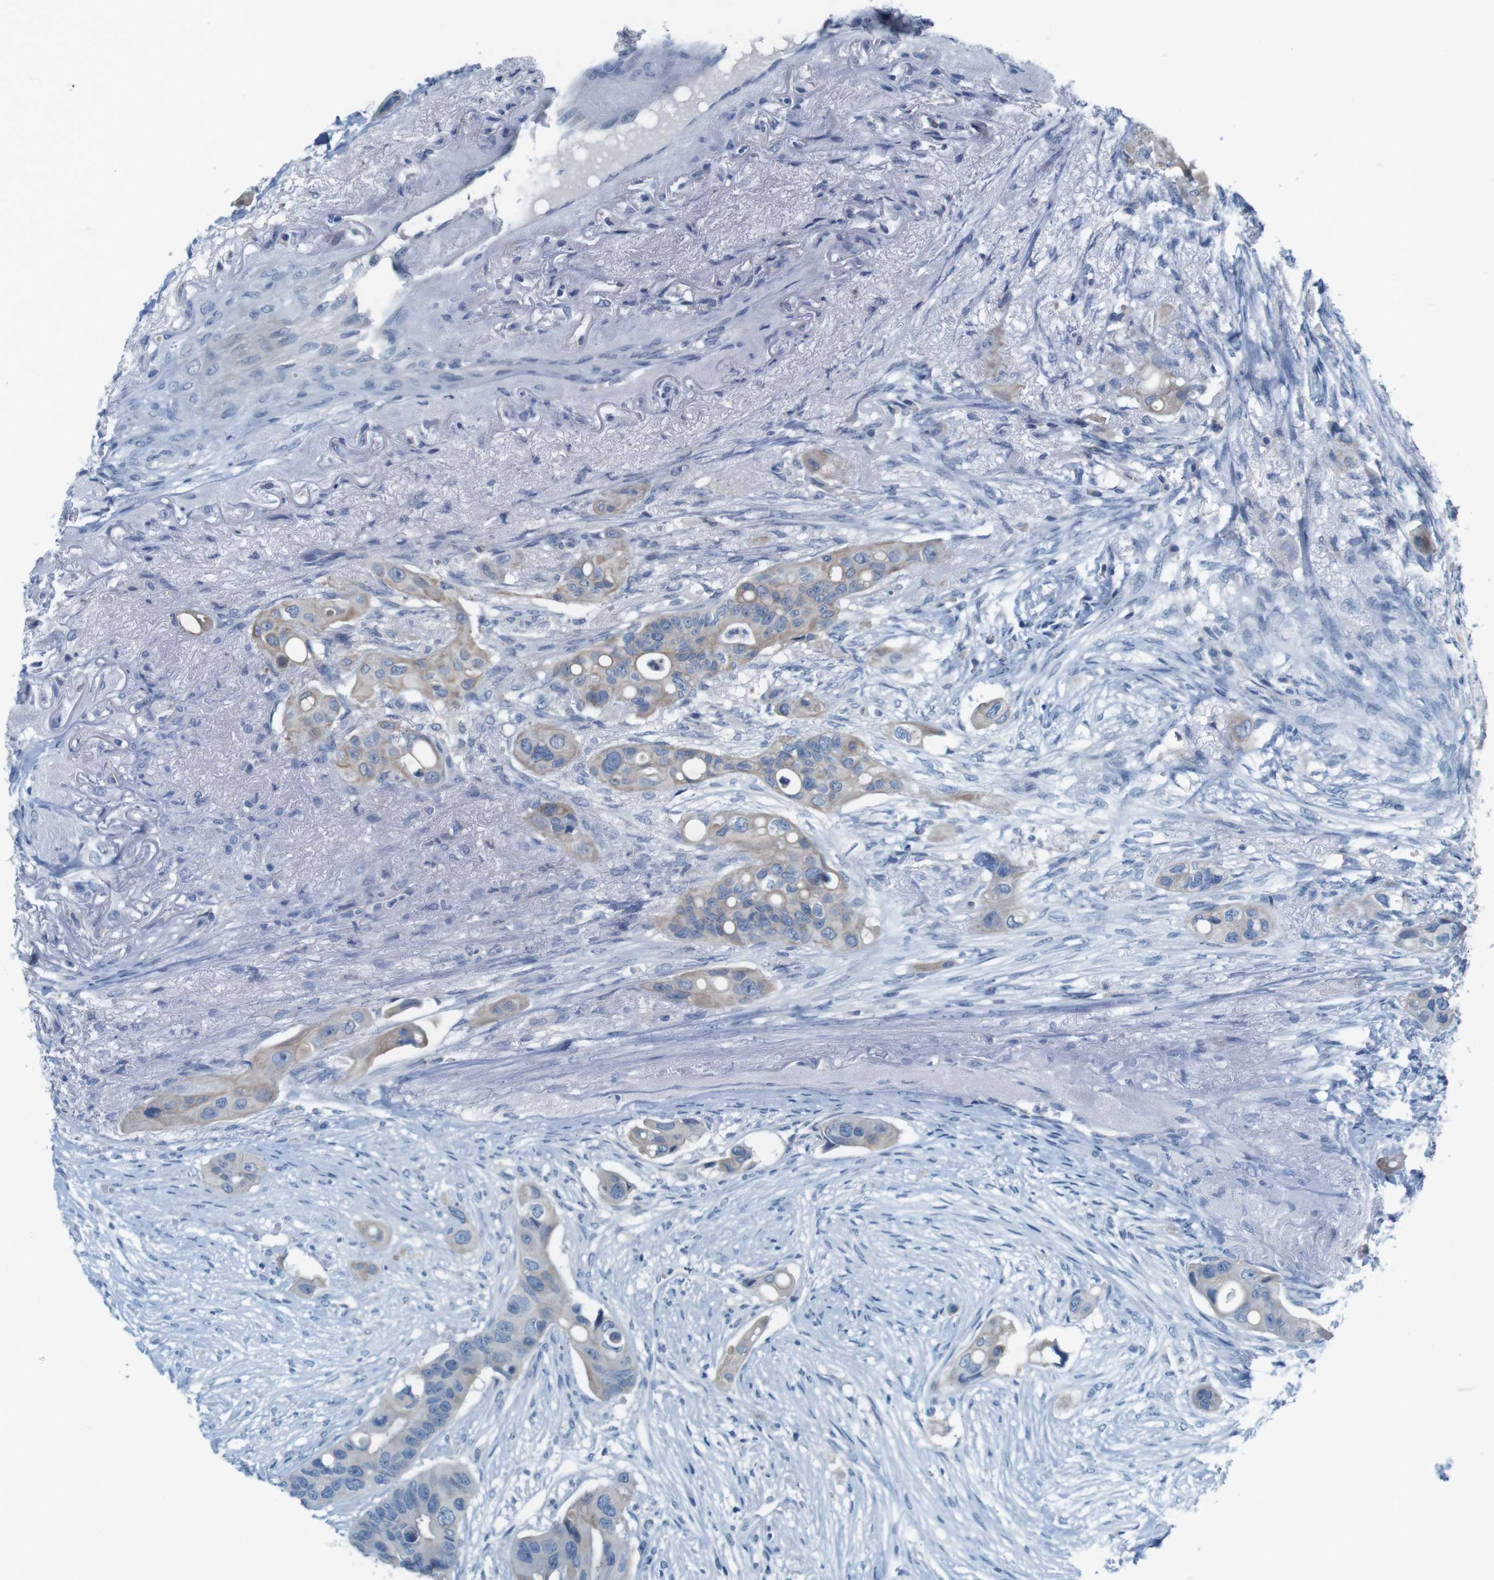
{"staining": {"intensity": "weak", "quantity": ">75%", "location": "cytoplasmic/membranous"}, "tissue": "colorectal cancer", "cell_type": "Tumor cells", "image_type": "cancer", "snomed": [{"axis": "morphology", "description": "Adenocarcinoma, NOS"}, {"axis": "topography", "description": "Colon"}], "caption": "This image displays colorectal cancer (adenocarcinoma) stained with immunohistochemistry (IHC) to label a protein in brown. The cytoplasmic/membranous of tumor cells show weak positivity for the protein. Nuclei are counter-stained blue.", "gene": "MOGAT3", "patient": {"sex": "female", "age": 57}}